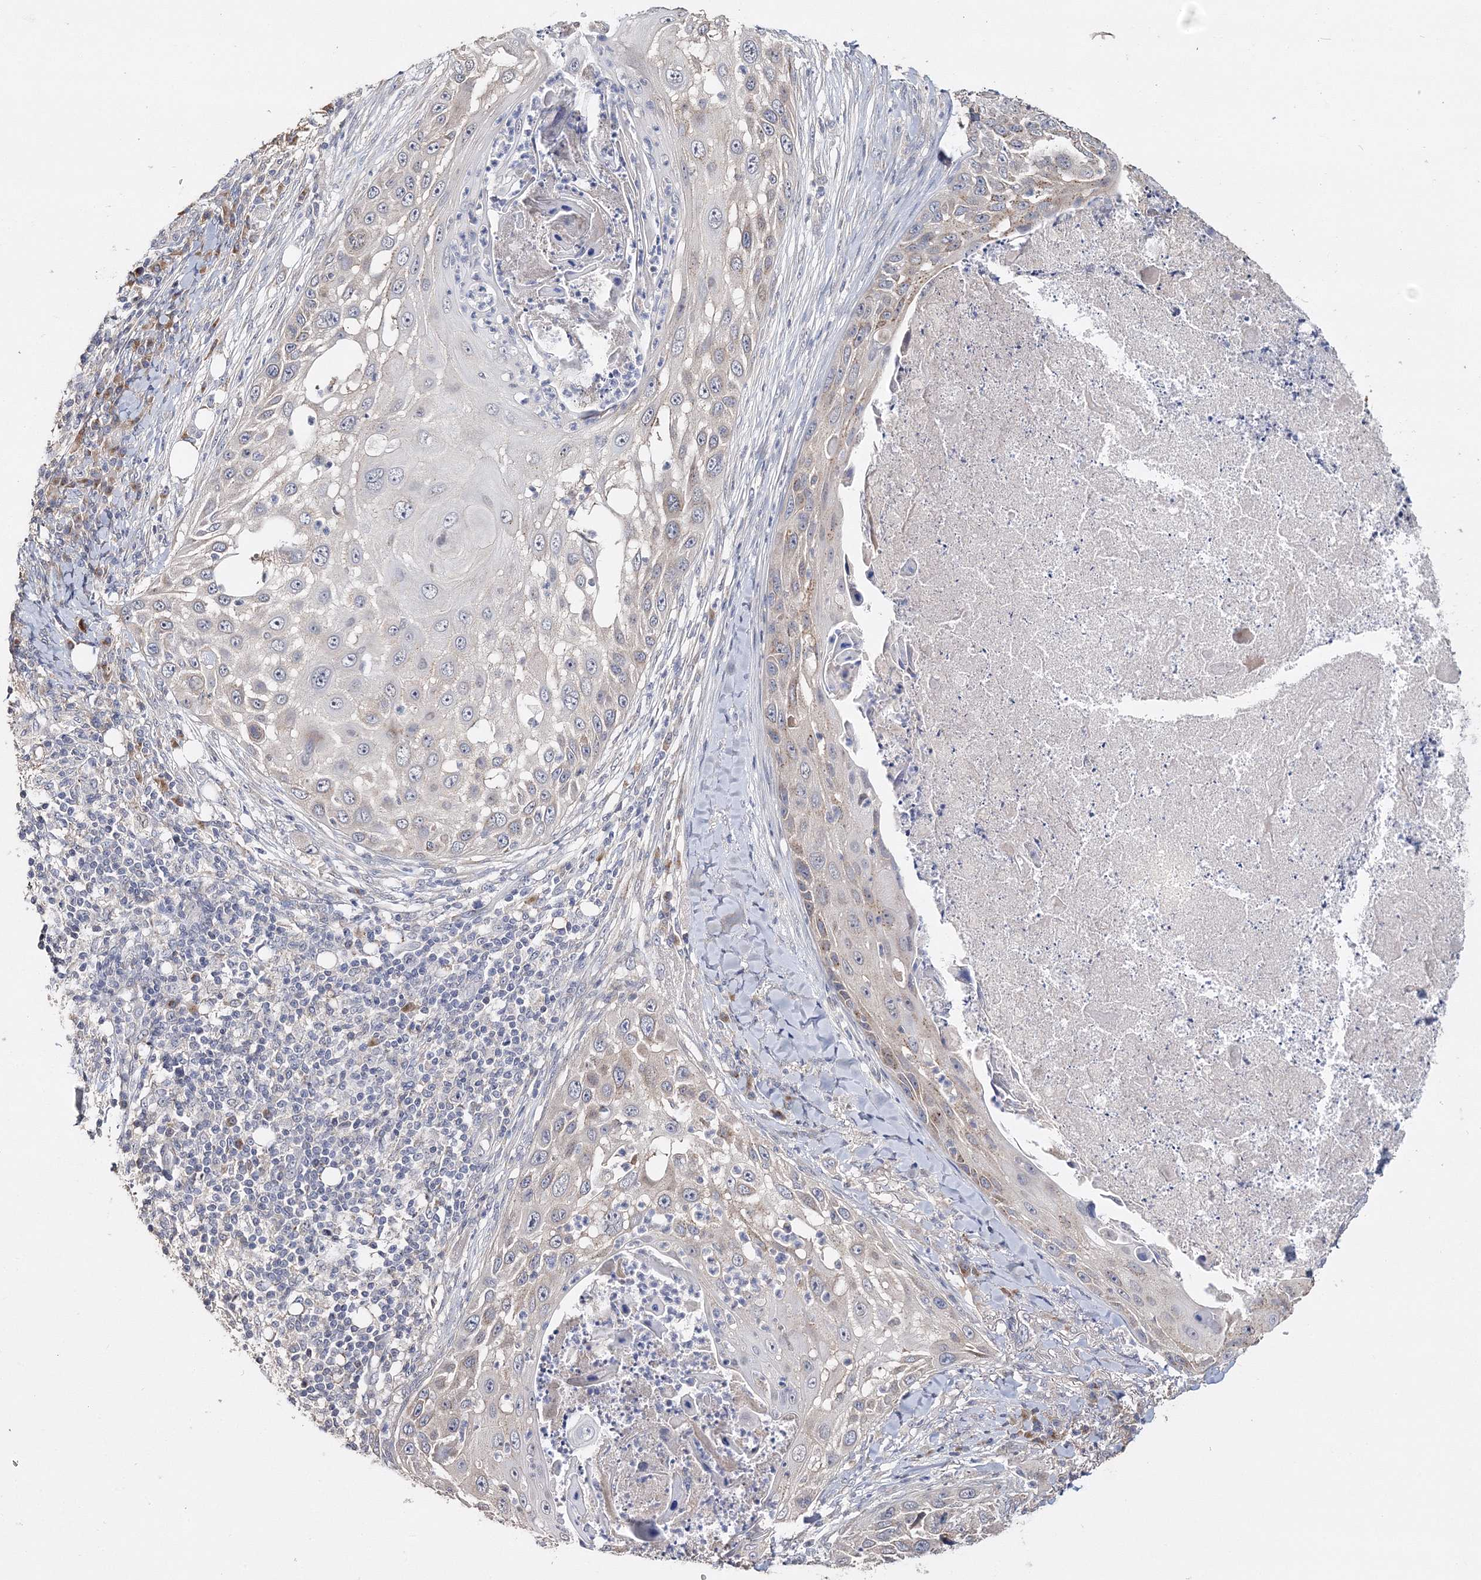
{"staining": {"intensity": "negative", "quantity": "none", "location": "none"}, "tissue": "skin cancer", "cell_type": "Tumor cells", "image_type": "cancer", "snomed": [{"axis": "morphology", "description": "Squamous cell carcinoma, NOS"}, {"axis": "topography", "description": "Skin"}], "caption": "Tumor cells are negative for brown protein staining in skin cancer.", "gene": "GJB5", "patient": {"sex": "female", "age": 44}}